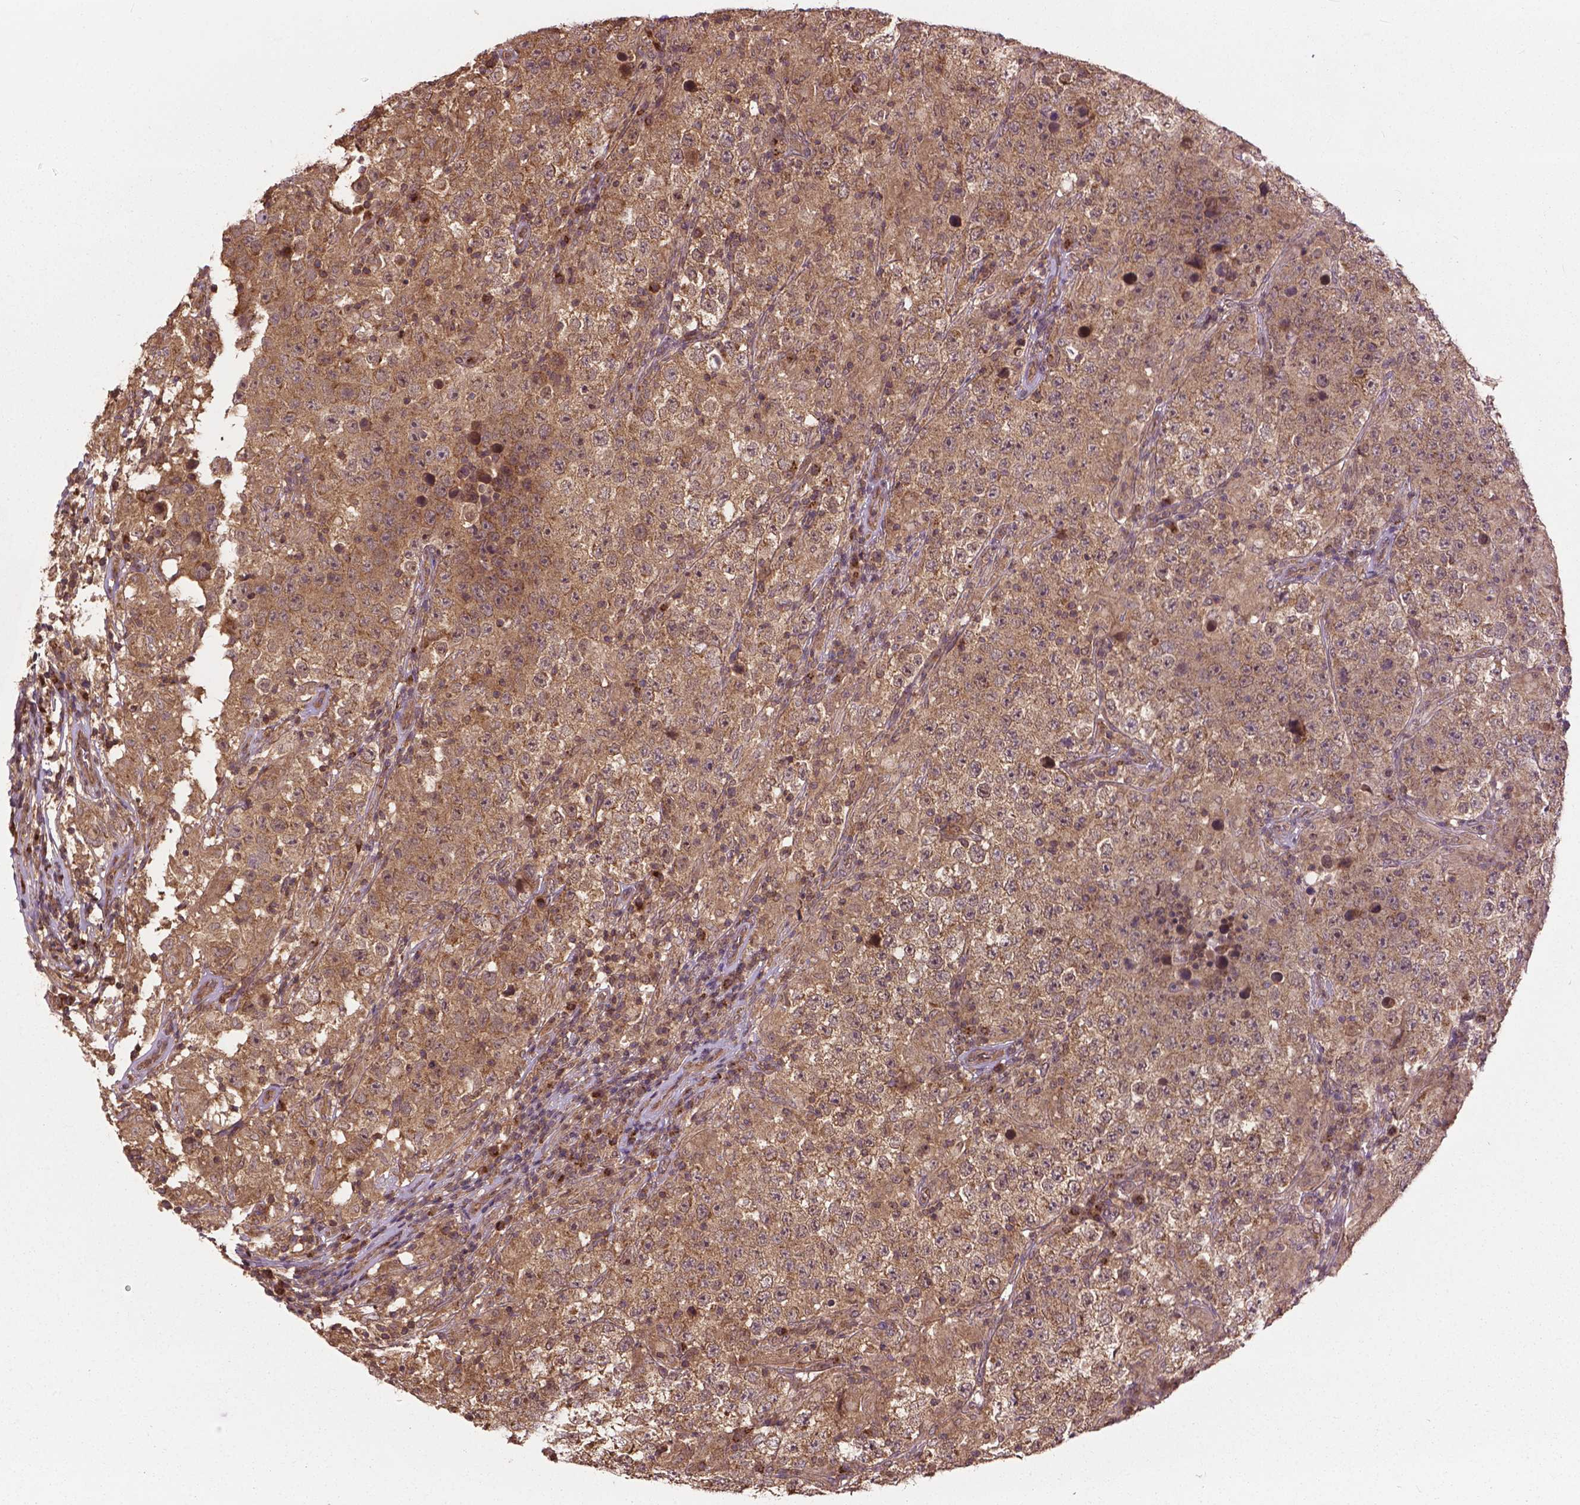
{"staining": {"intensity": "weak", "quantity": ">75%", "location": "cytoplasmic/membranous"}, "tissue": "testis cancer", "cell_type": "Tumor cells", "image_type": "cancer", "snomed": [{"axis": "morphology", "description": "Seminoma, NOS"}, {"axis": "morphology", "description": "Carcinoma, Embryonal, NOS"}, {"axis": "topography", "description": "Testis"}], "caption": "Weak cytoplasmic/membranous staining is appreciated in approximately >75% of tumor cells in seminoma (testis).", "gene": "PPP1CB", "patient": {"sex": "male", "age": 41}}